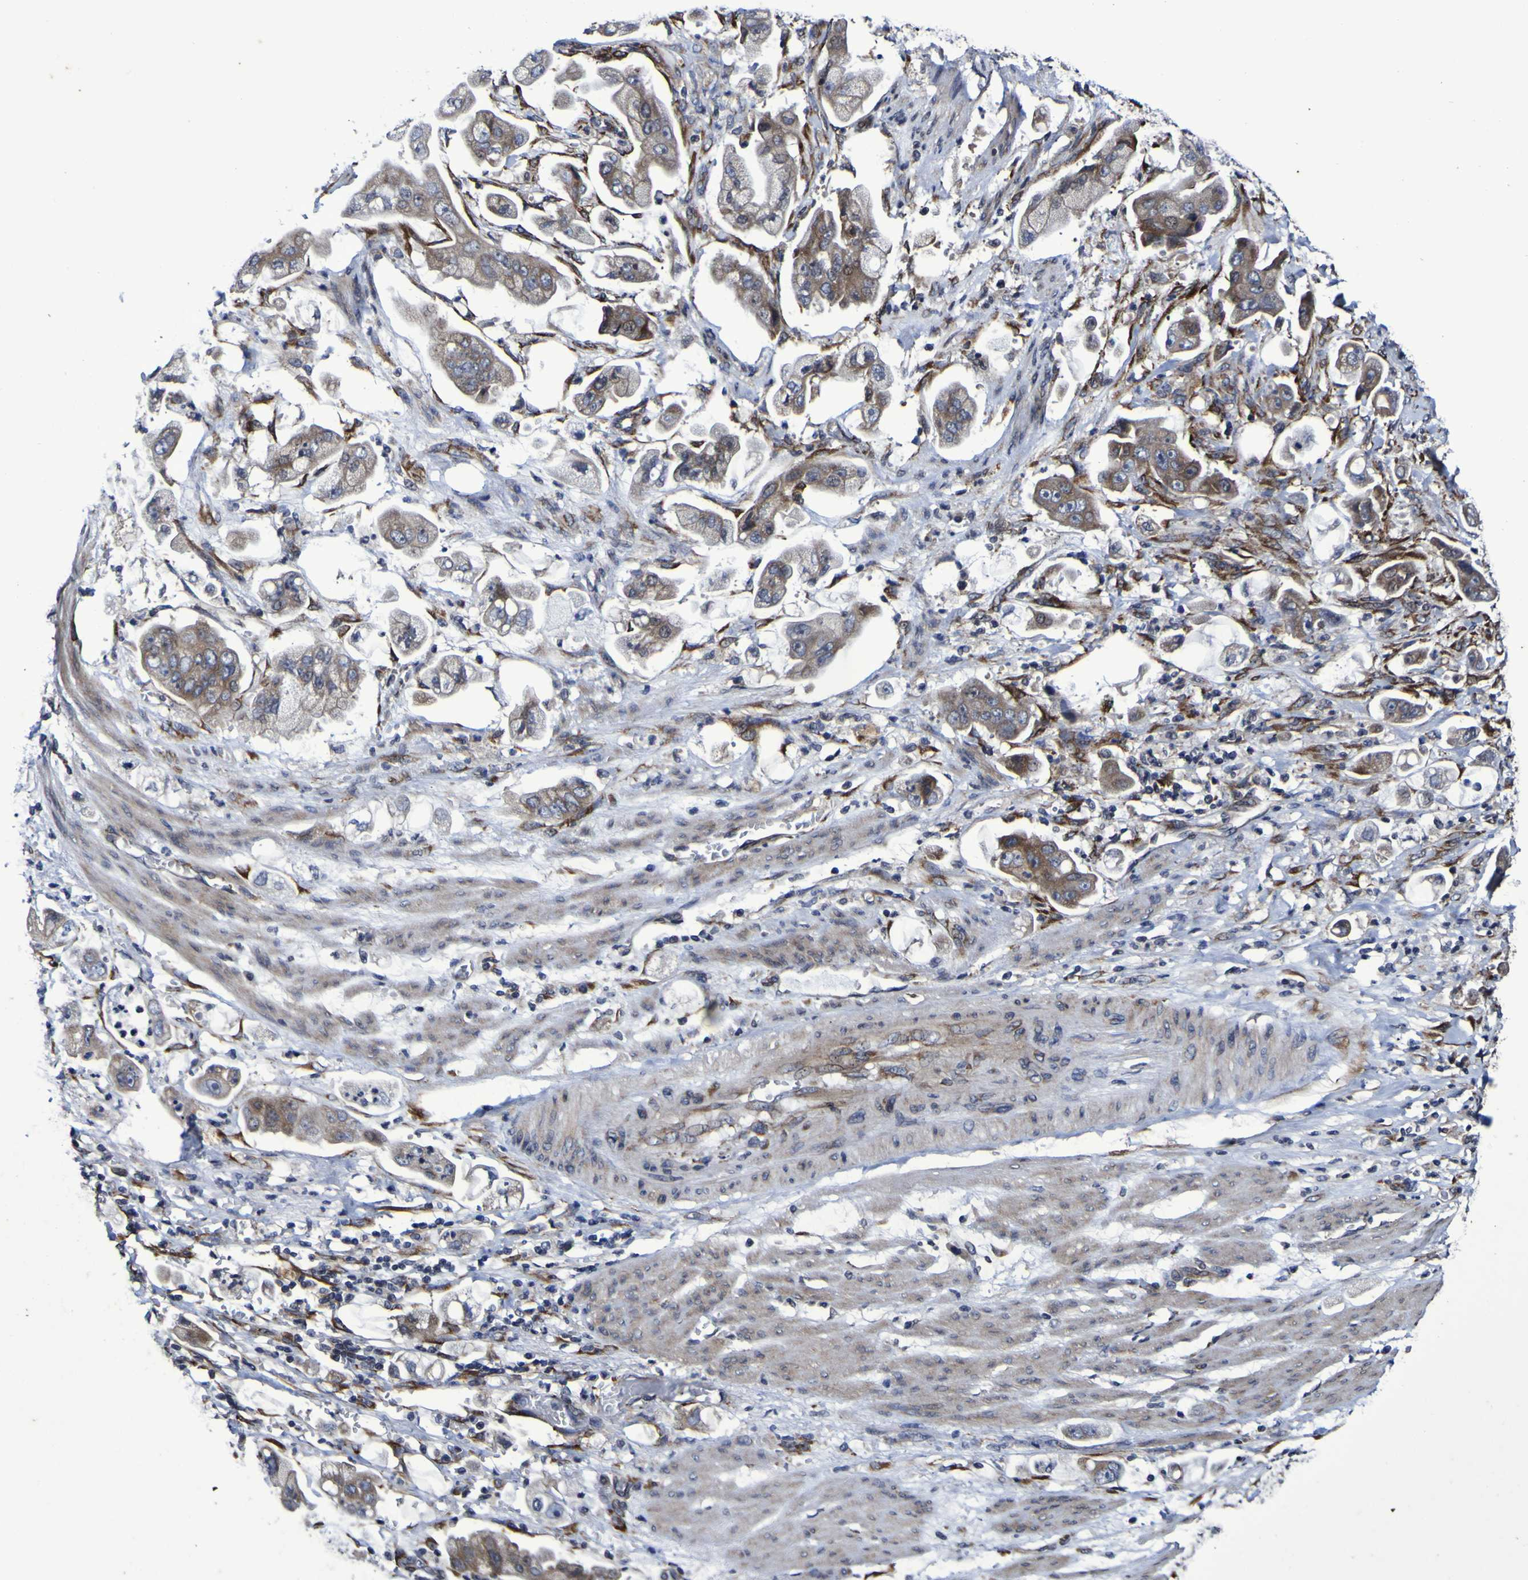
{"staining": {"intensity": "weak", "quantity": "25%-75%", "location": "cytoplasmic/membranous"}, "tissue": "stomach cancer", "cell_type": "Tumor cells", "image_type": "cancer", "snomed": [{"axis": "morphology", "description": "Adenocarcinoma, NOS"}, {"axis": "topography", "description": "Stomach"}], "caption": "Immunohistochemical staining of stomach cancer exhibits weak cytoplasmic/membranous protein expression in about 25%-75% of tumor cells.", "gene": "P3H1", "patient": {"sex": "male", "age": 62}}